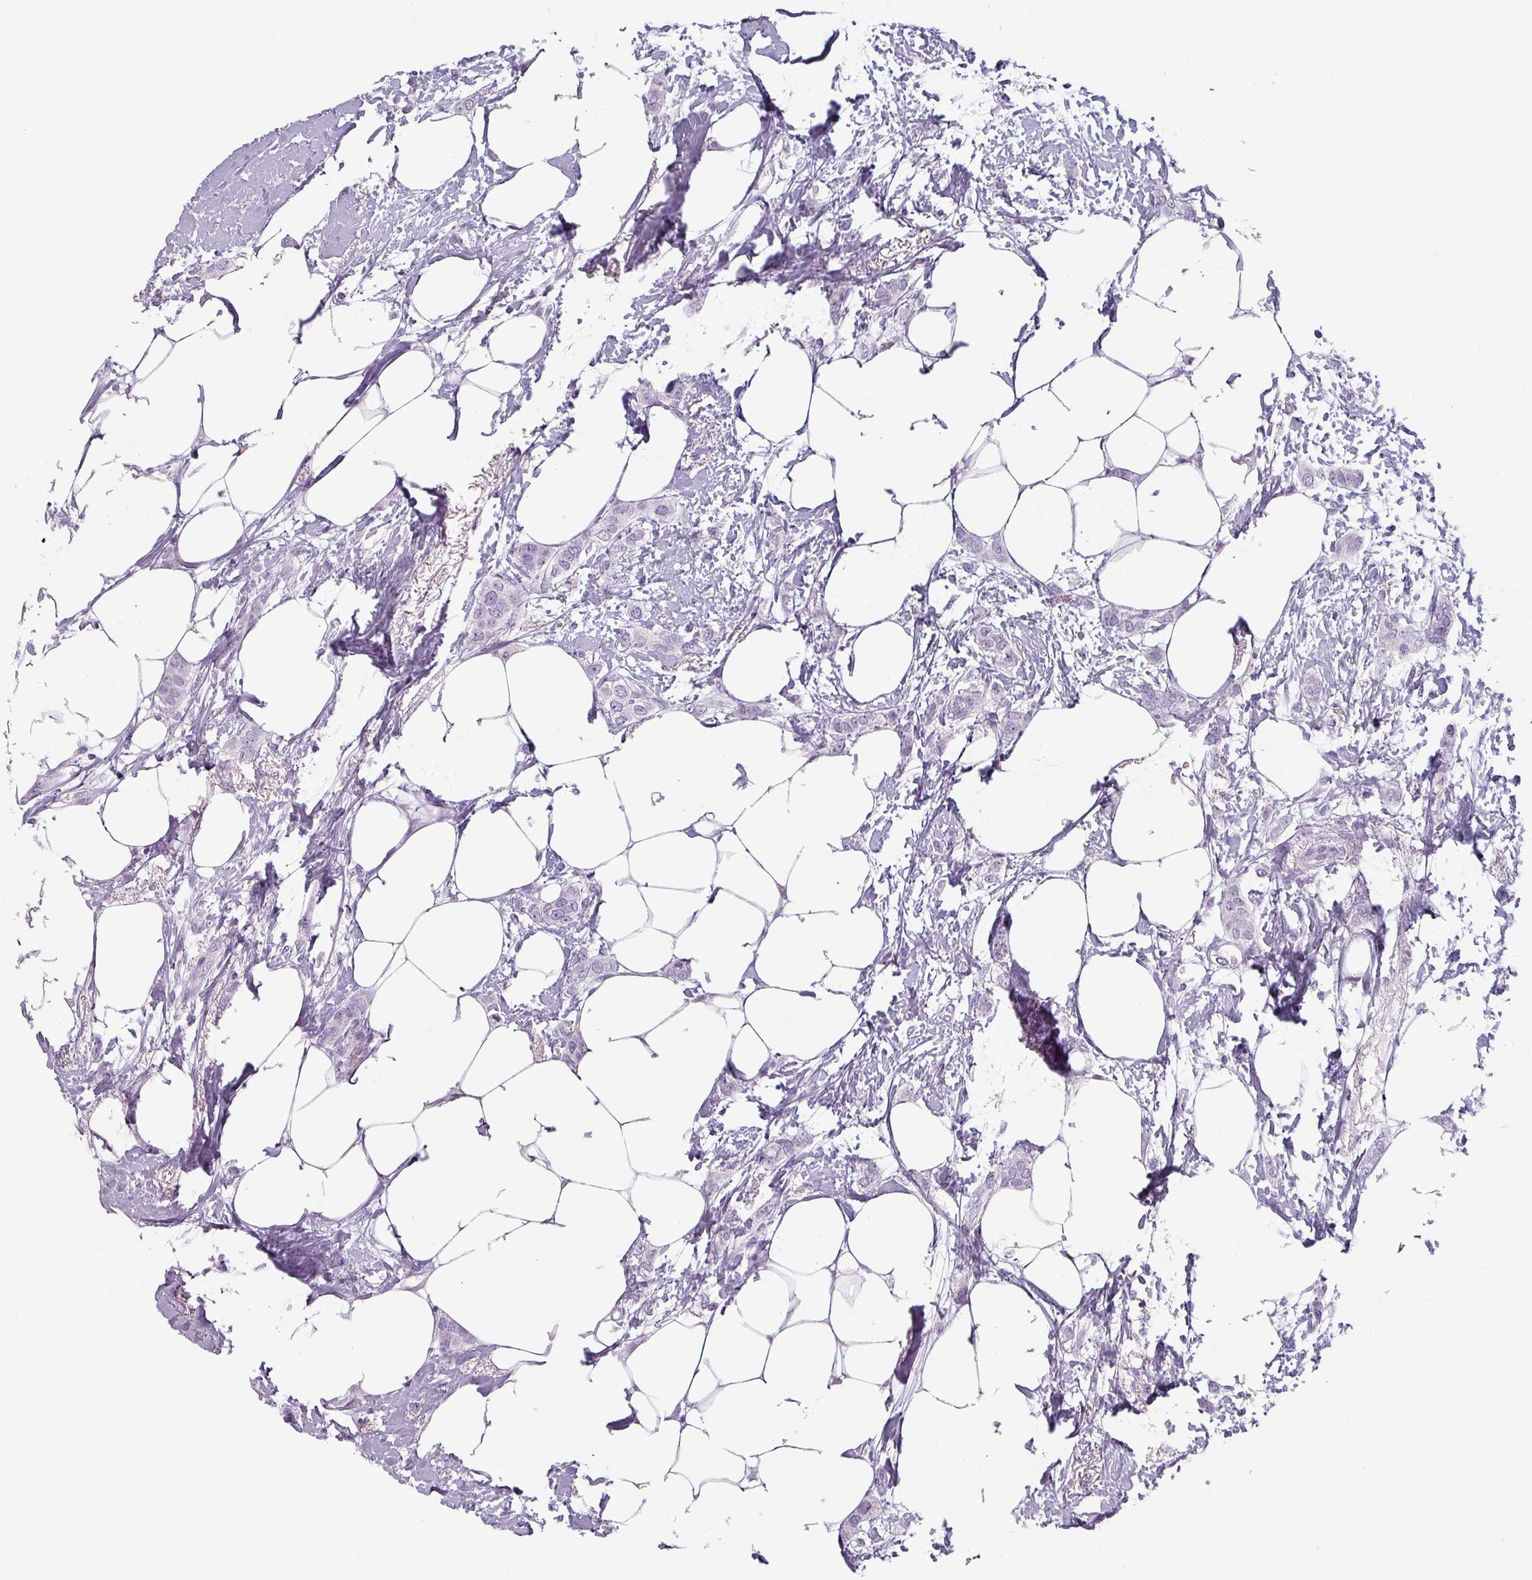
{"staining": {"intensity": "negative", "quantity": "none", "location": "none"}, "tissue": "breast cancer", "cell_type": "Tumor cells", "image_type": "cancer", "snomed": [{"axis": "morphology", "description": "Duct carcinoma"}, {"axis": "topography", "description": "Breast"}], "caption": "This is an IHC micrograph of human breast invasive ductal carcinoma. There is no positivity in tumor cells.", "gene": "SFTPA1", "patient": {"sex": "female", "age": 72}}